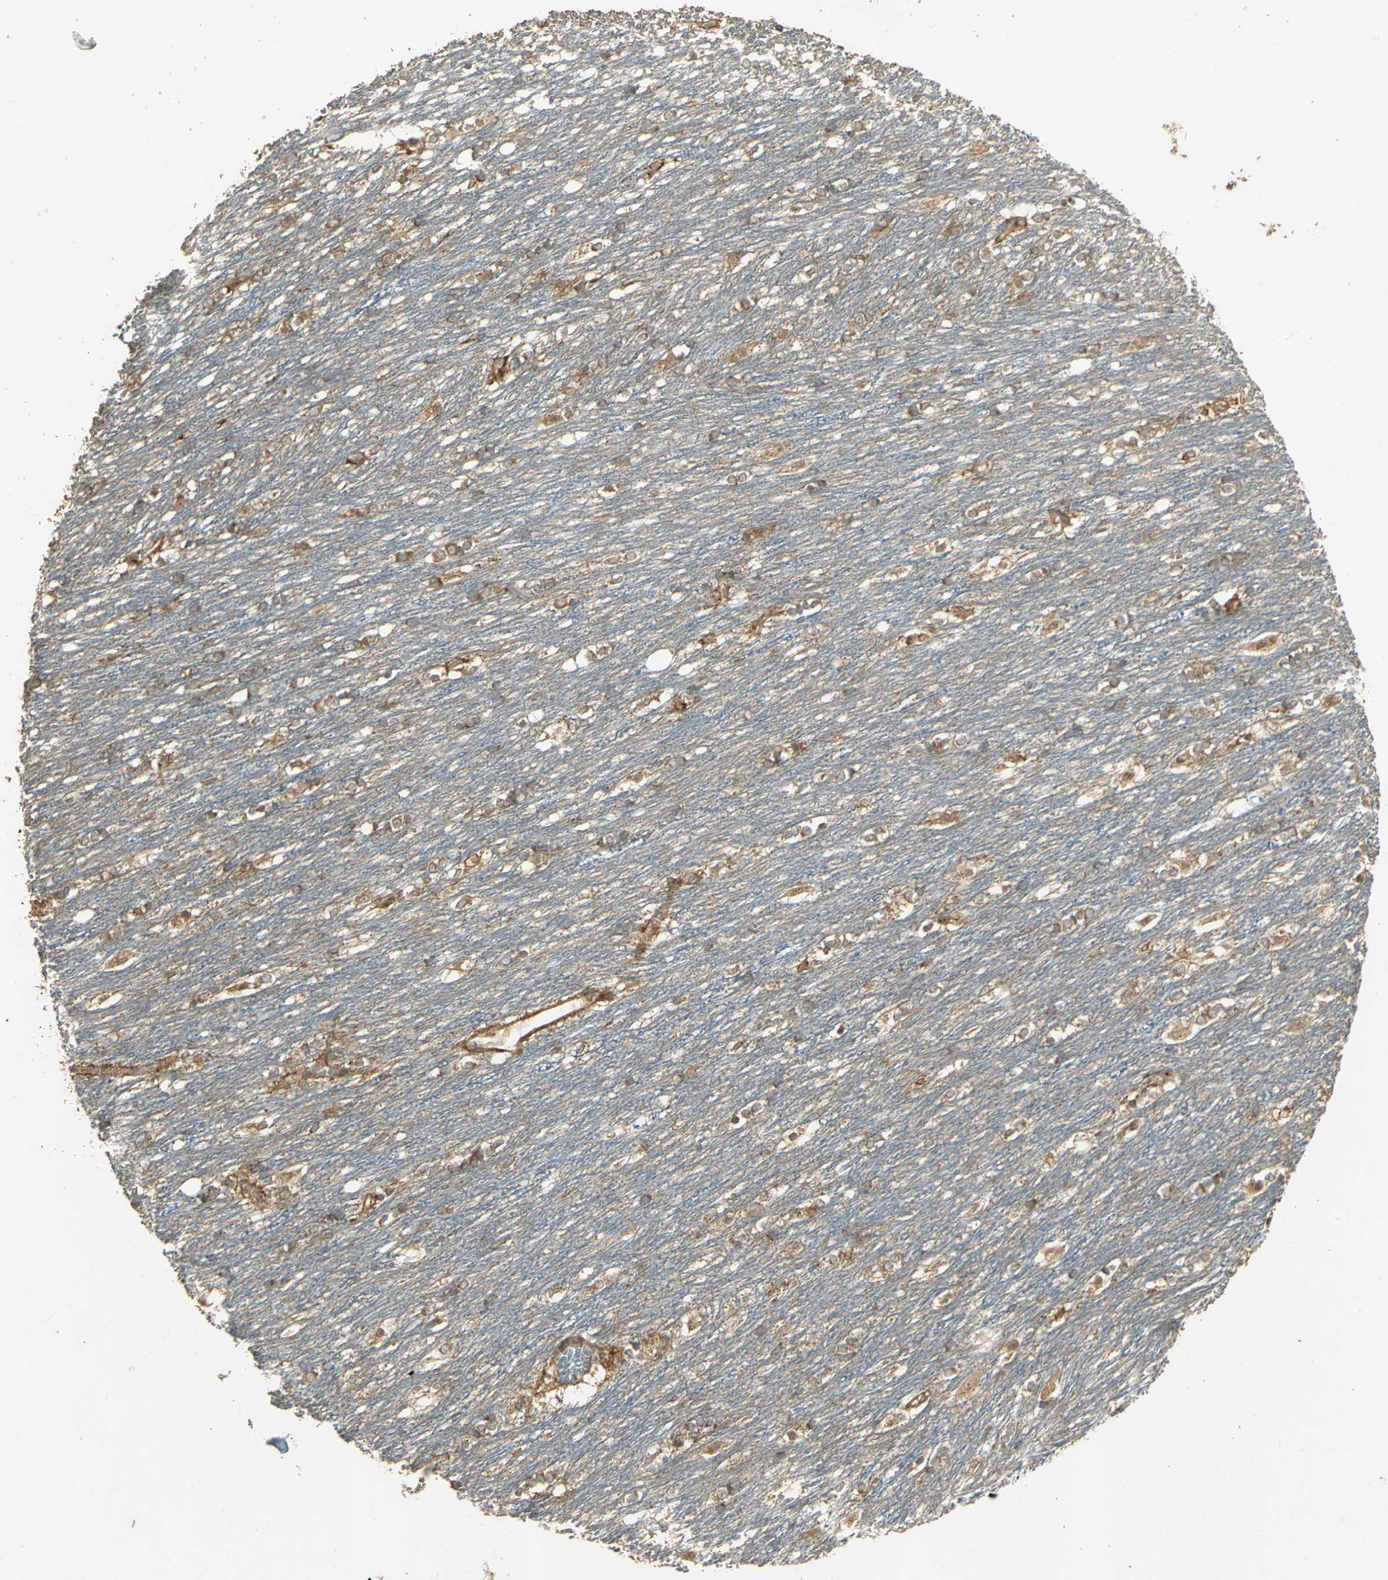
{"staining": {"intensity": "moderate", "quantity": ">75%", "location": "cytoplasmic/membranous"}, "tissue": "caudate", "cell_type": "Glial cells", "image_type": "normal", "snomed": [{"axis": "morphology", "description": "Normal tissue, NOS"}, {"axis": "topography", "description": "Lateral ventricle wall"}], "caption": "A histopathology image showing moderate cytoplasmic/membranous staining in approximately >75% of glial cells in unremarkable caudate, as visualized by brown immunohistochemical staining.", "gene": "KANK1", "patient": {"sex": "female", "age": 19}}